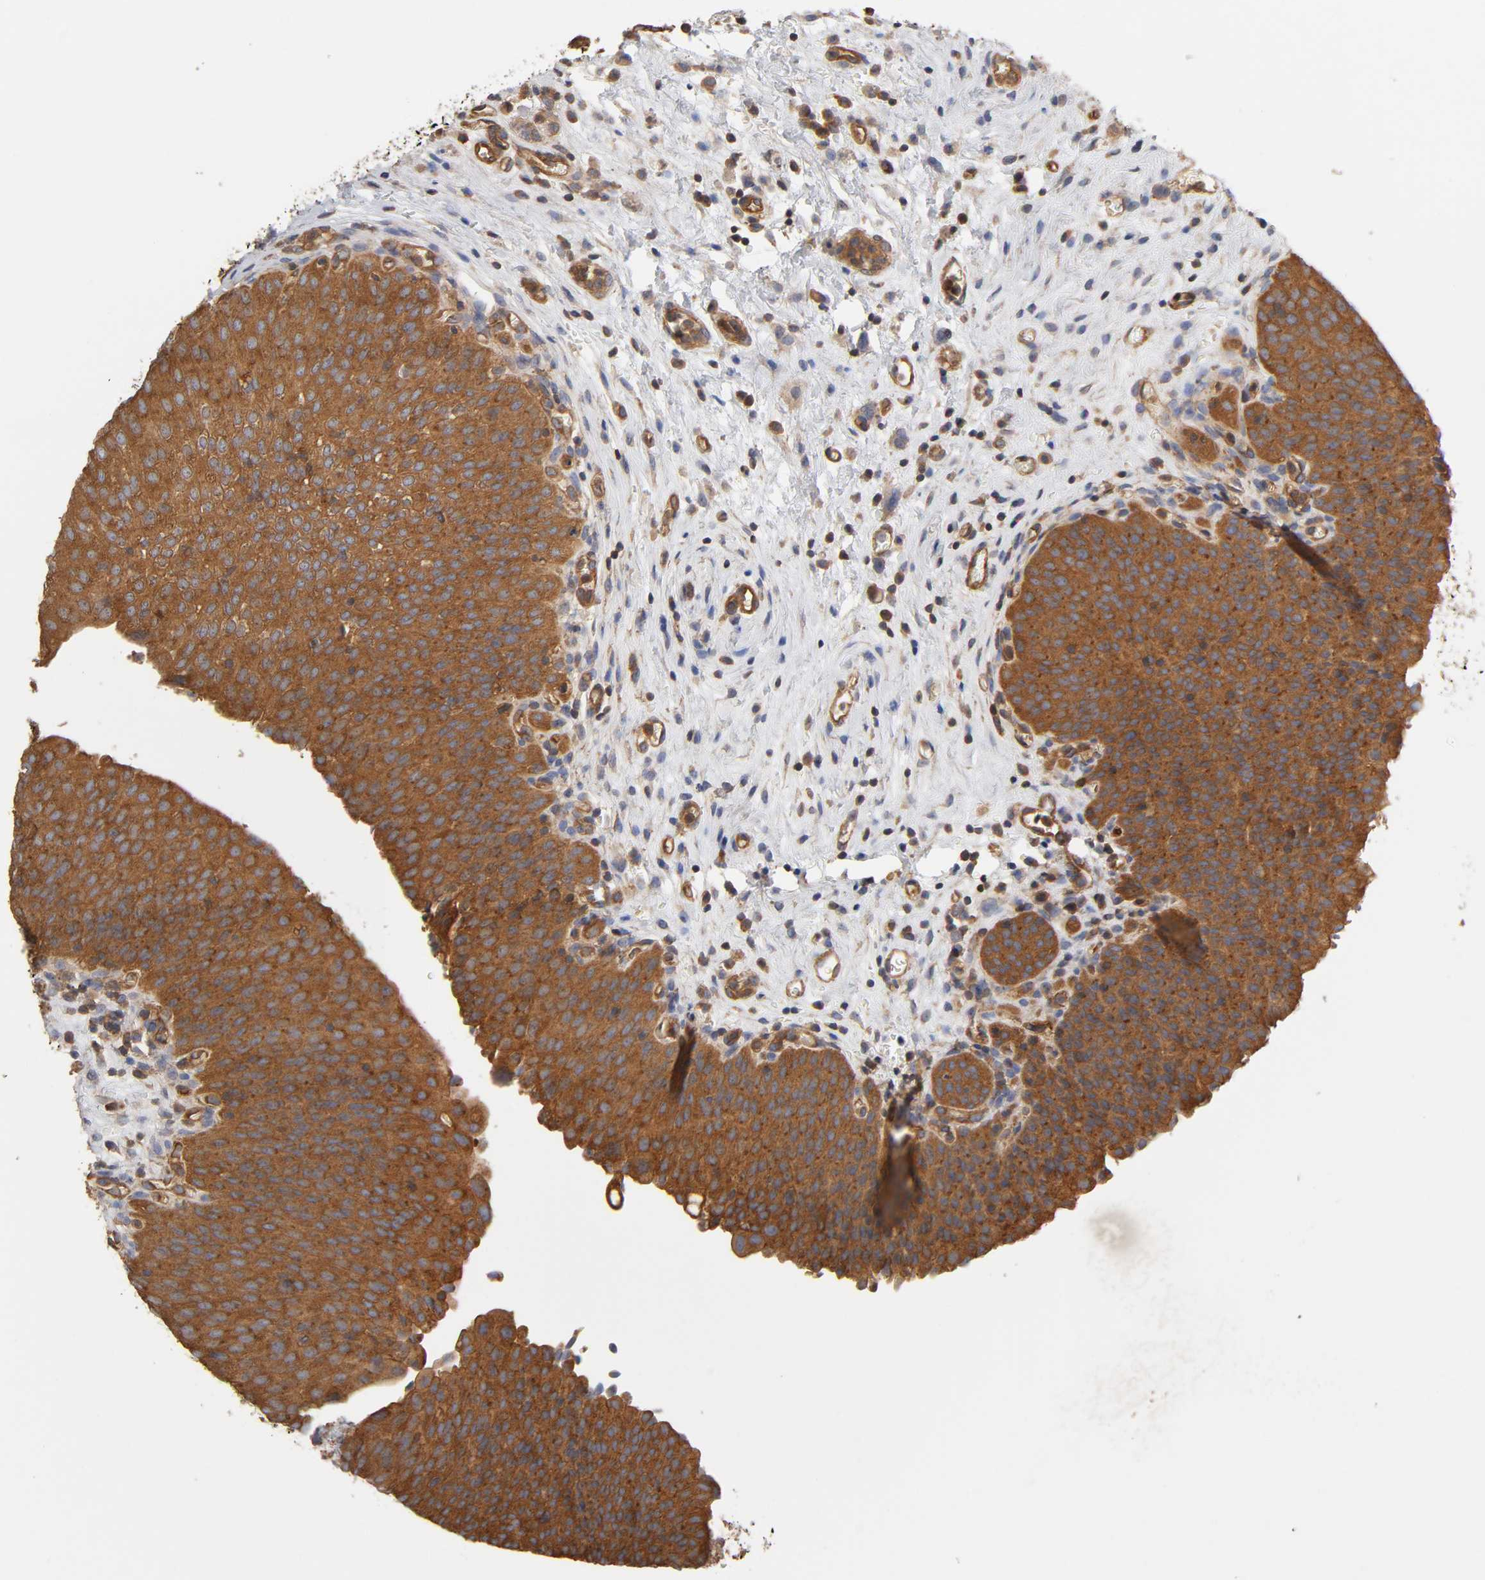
{"staining": {"intensity": "strong", "quantity": ">75%", "location": "cytoplasmic/membranous"}, "tissue": "urinary bladder", "cell_type": "Urothelial cells", "image_type": "normal", "snomed": [{"axis": "morphology", "description": "Normal tissue, NOS"}, {"axis": "morphology", "description": "Dysplasia, NOS"}, {"axis": "topography", "description": "Urinary bladder"}], "caption": "Urothelial cells exhibit high levels of strong cytoplasmic/membranous staining in approximately >75% of cells in normal human urinary bladder.", "gene": "LAMTOR2", "patient": {"sex": "male", "age": 35}}